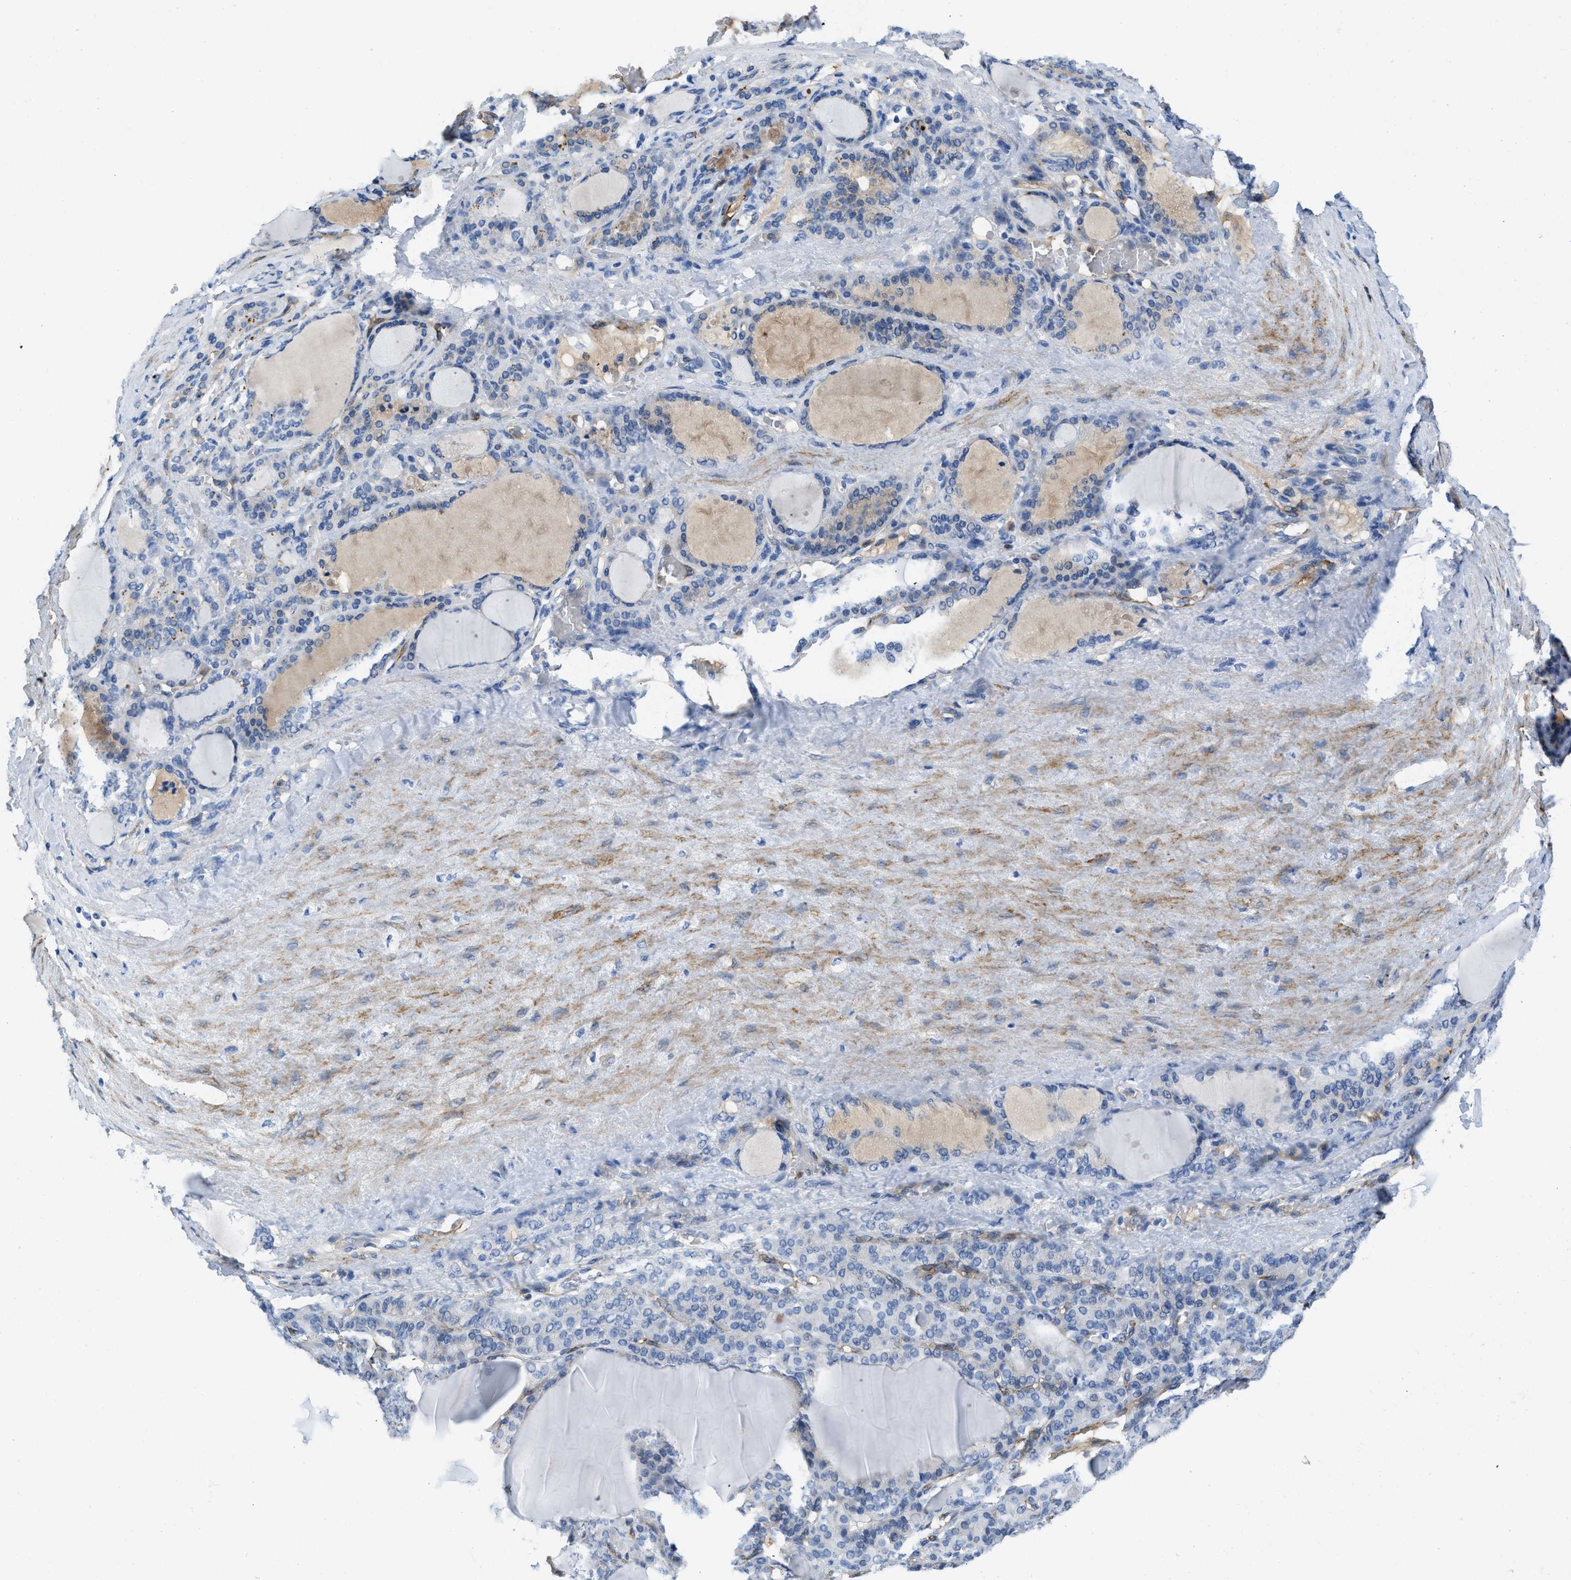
{"staining": {"intensity": "weak", "quantity": "<25%", "location": "cytoplasmic/membranous"}, "tissue": "thyroid gland", "cell_type": "Glandular cells", "image_type": "normal", "snomed": [{"axis": "morphology", "description": "Normal tissue, NOS"}, {"axis": "topography", "description": "Thyroid gland"}], "caption": "A high-resolution photomicrograph shows IHC staining of benign thyroid gland, which exhibits no significant positivity in glandular cells.", "gene": "SPEG", "patient": {"sex": "female", "age": 28}}